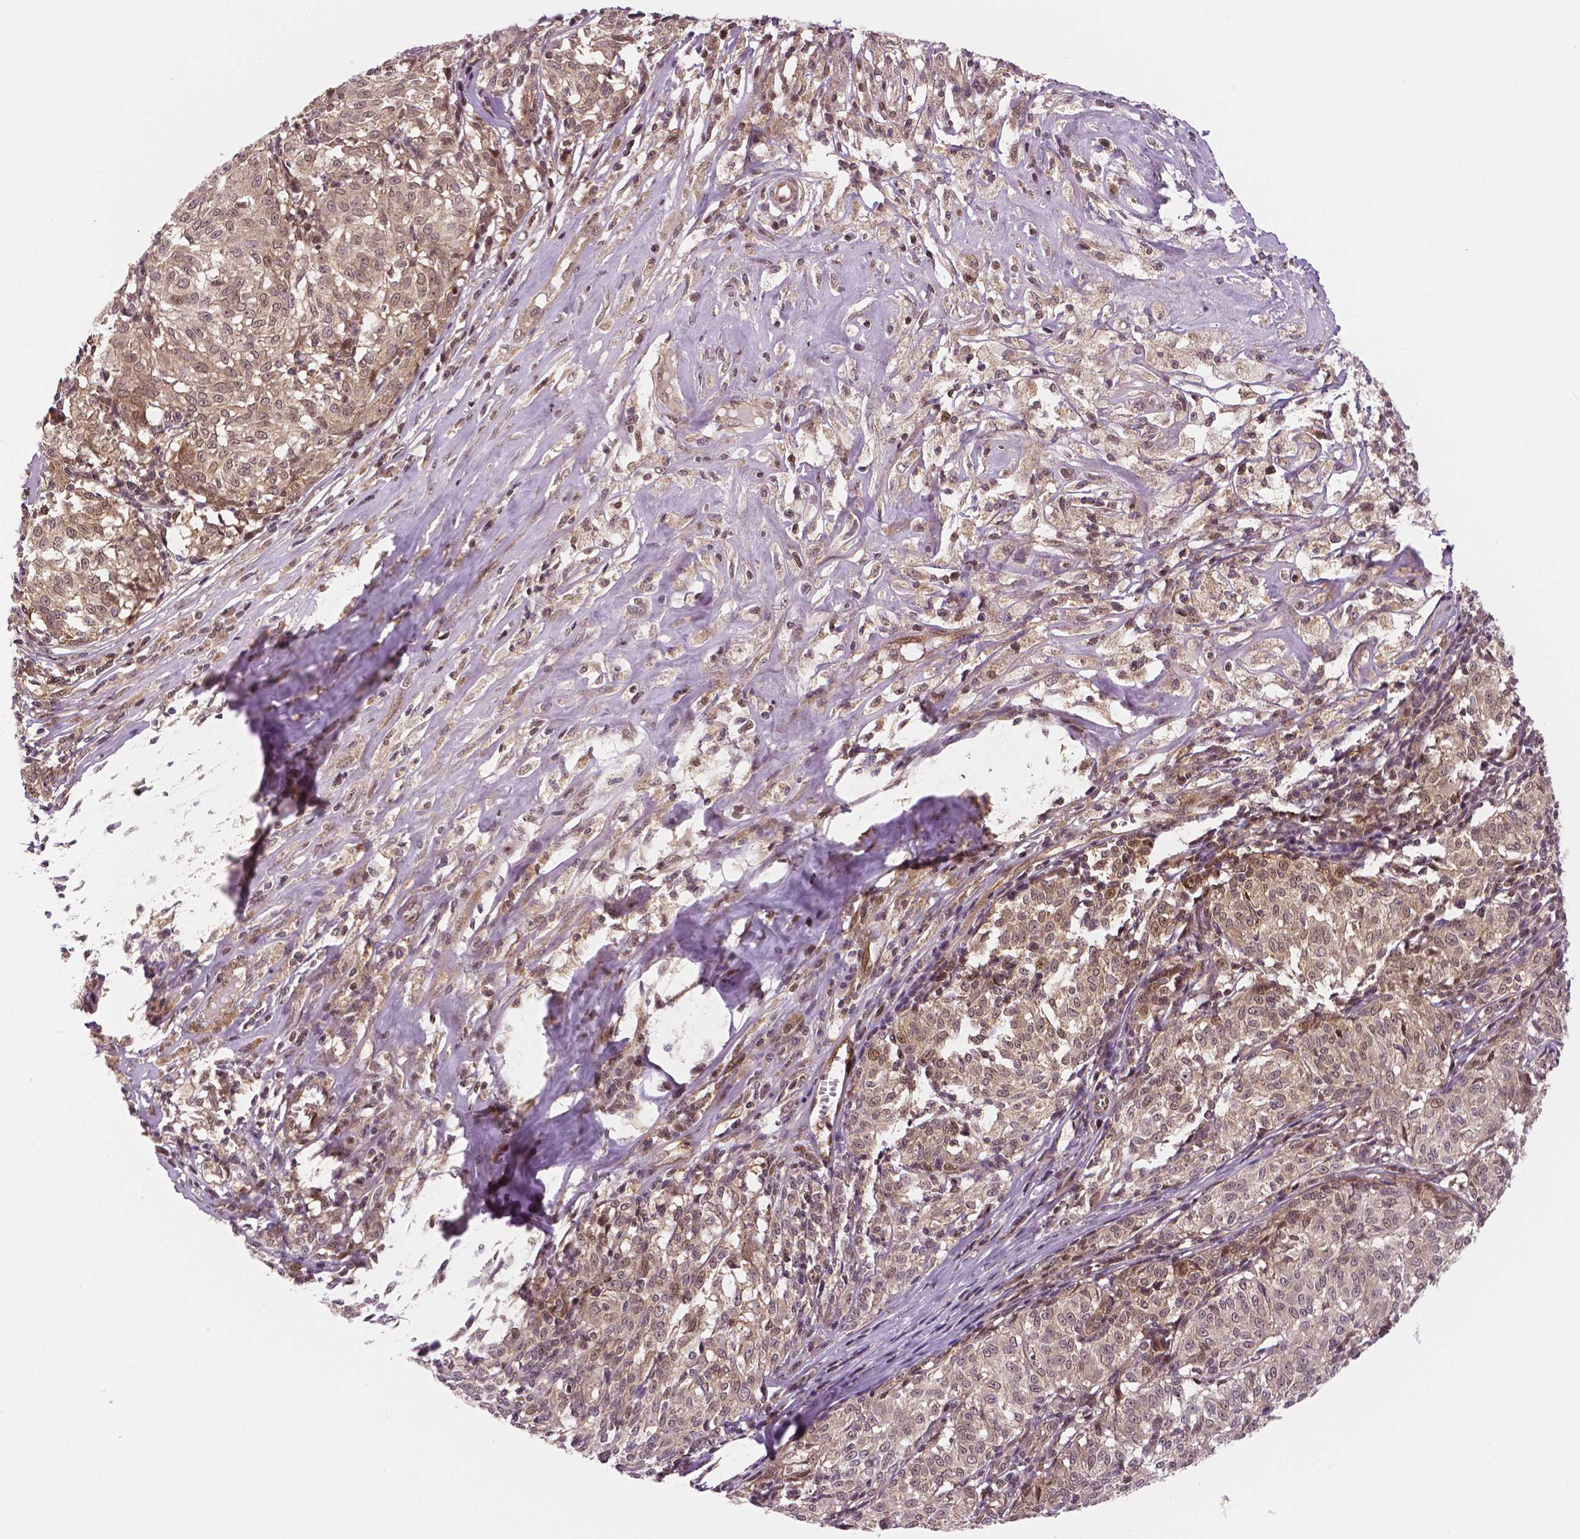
{"staining": {"intensity": "weak", "quantity": ">75%", "location": "cytoplasmic/membranous"}, "tissue": "melanoma", "cell_type": "Tumor cells", "image_type": "cancer", "snomed": [{"axis": "morphology", "description": "Malignant melanoma, NOS"}, {"axis": "topography", "description": "Skin"}], "caption": "An IHC histopathology image of neoplastic tissue is shown. Protein staining in brown shows weak cytoplasmic/membranous positivity in malignant melanoma within tumor cells.", "gene": "STAT3", "patient": {"sex": "female", "age": 72}}